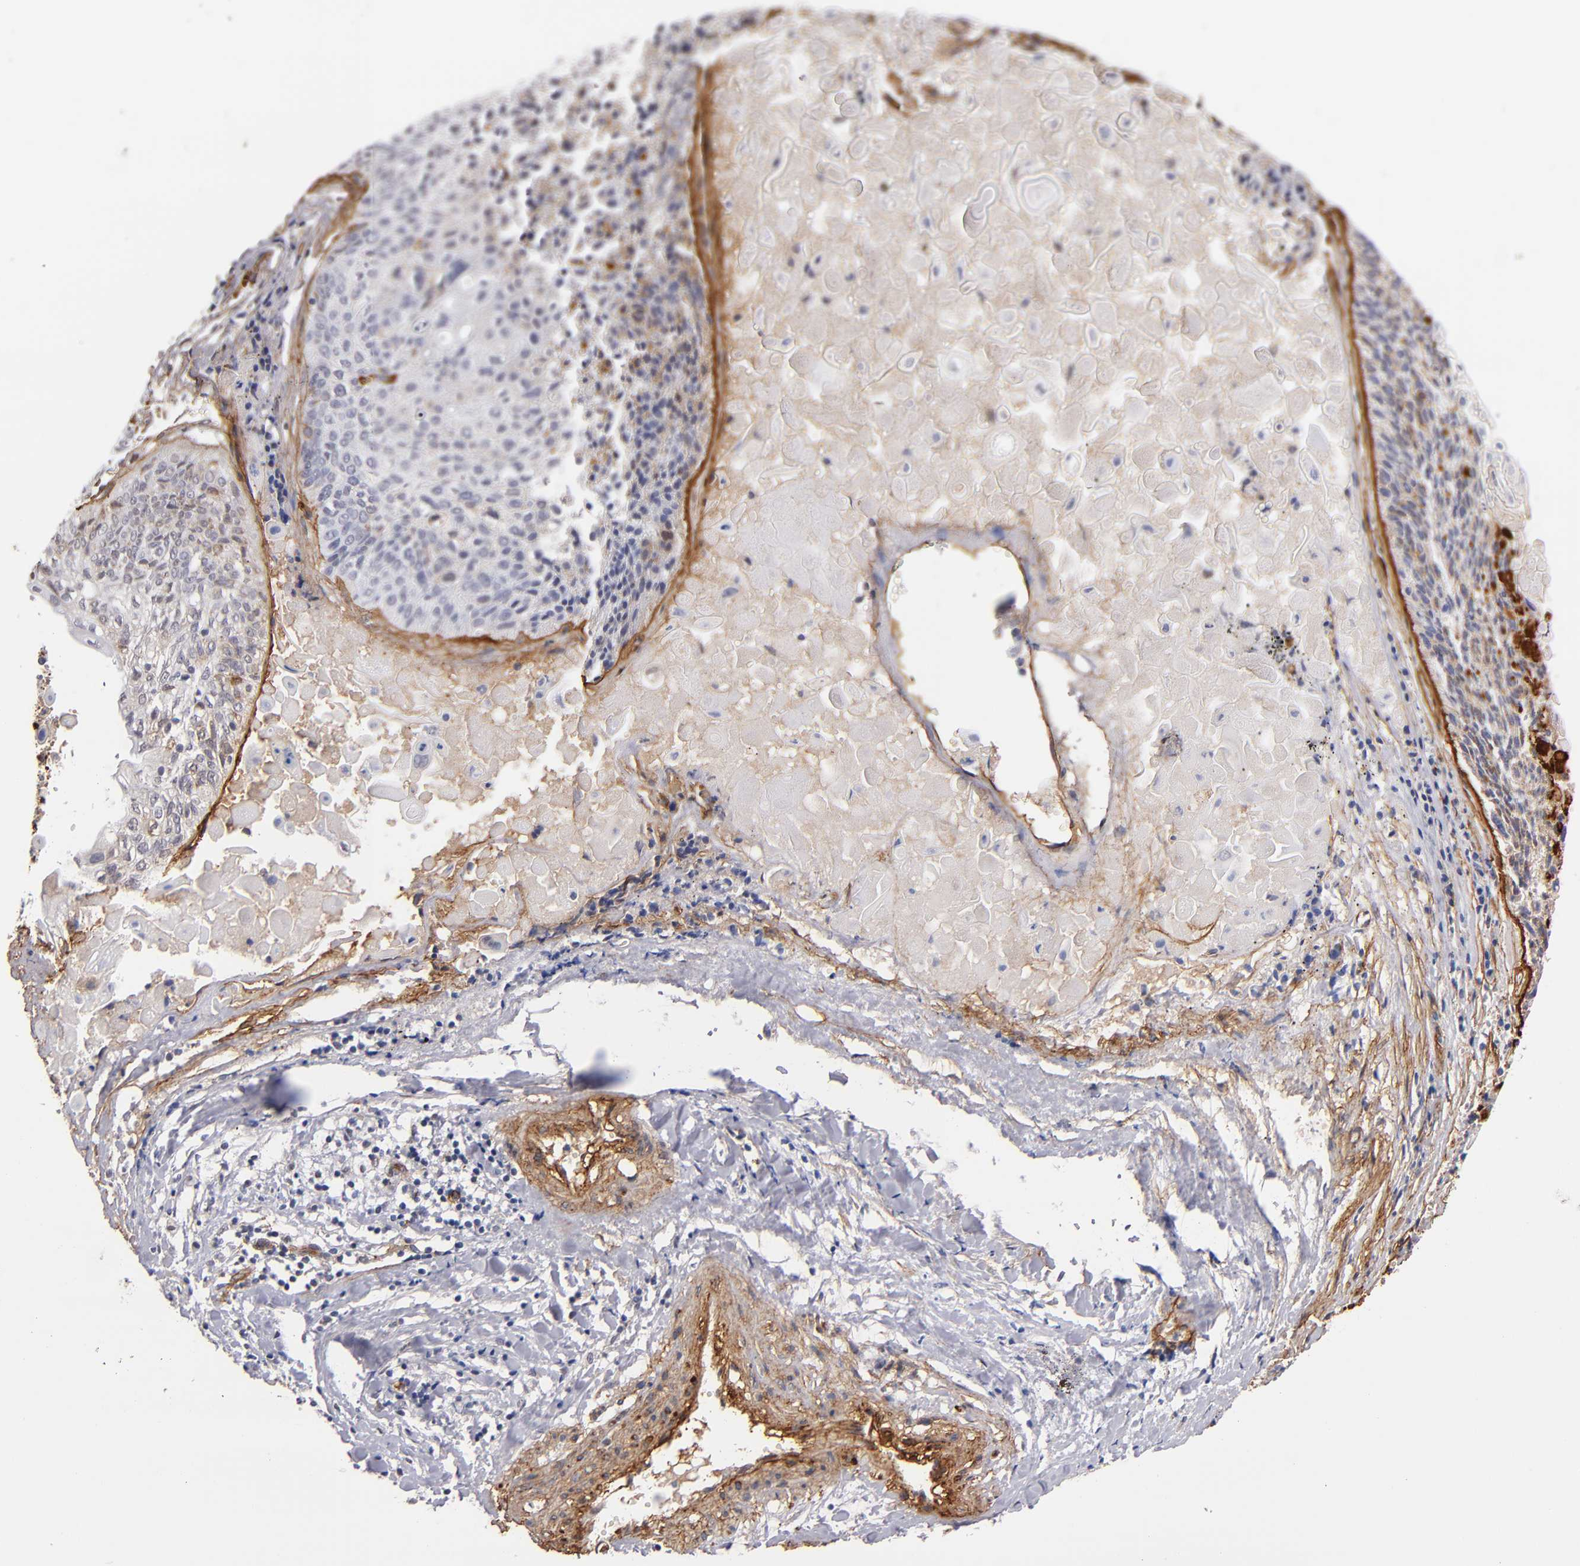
{"staining": {"intensity": "strong", "quantity": ">75%", "location": "cytoplasmic/membranous"}, "tissue": "lung cancer", "cell_type": "Tumor cells", "image_type": "cancer", "snomed": [{"axis": "morphology", "description": "Adenocarcinoma, NOS"}, {"axis": "topography", "description": "Lung"}], "caption": "Protein staining of lung adenocarcinoma tissue shows strong cytoplasmic/membranous expression in about >75% of tumor cells.", "gene": "LAMC1", "patient": {"sex": "male", "age": 60}}